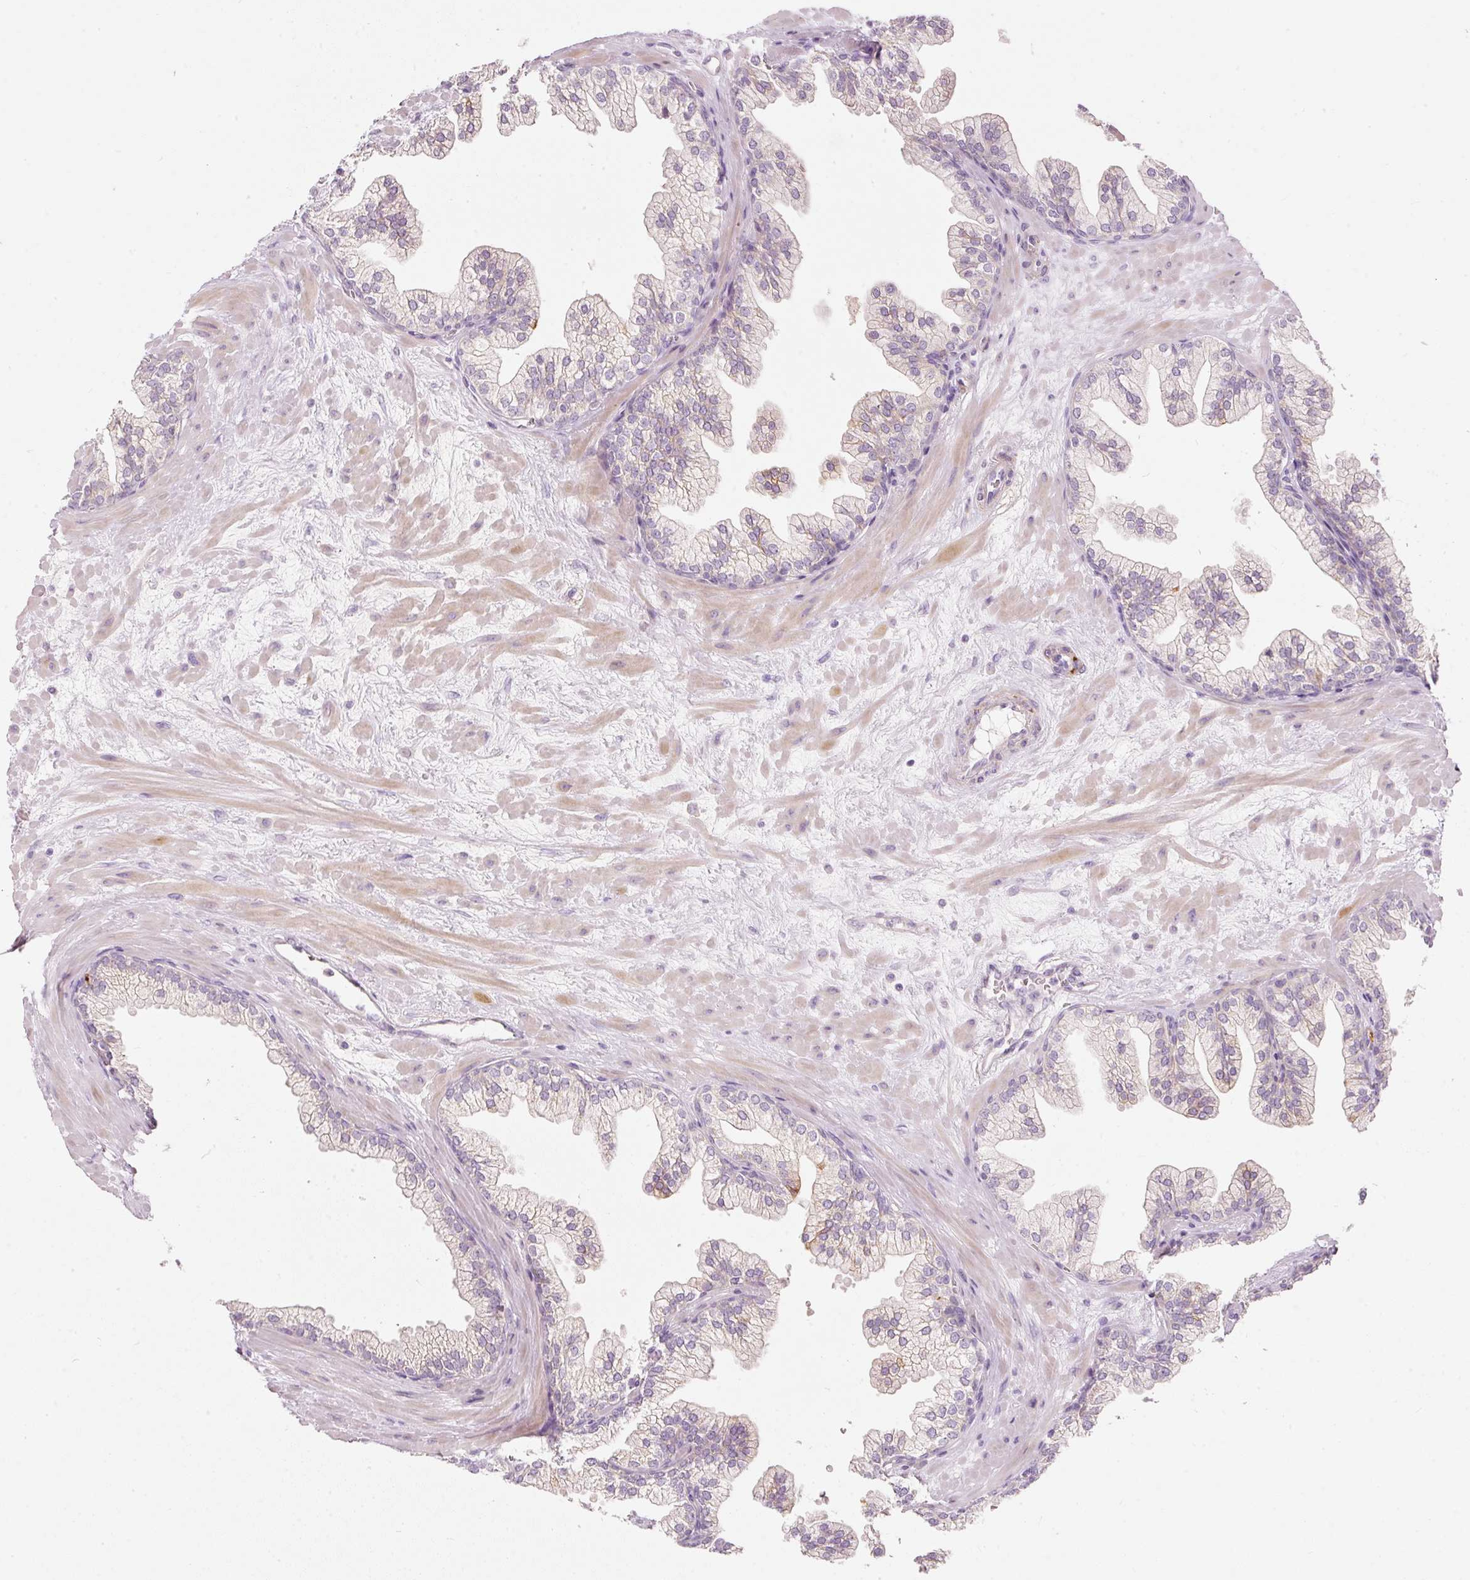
{"staining": {"intensity": "strong", "quantity": "<25%", "location": "cytoplasmic/membranous"}, "tissue": "prostate", "cell_type": "Glandular cells", "image_type": "normal", "snomed": [{"axis": "morphology", "description": "Normal tissue, NOS"}, {"axis": "topography", "description": "Prostate"}, {"axis": "topography", "description": "Peripheral nerve tissue"}], "caption": "Immunohistochemistry (IHC) photomicrograph of benign prostate: human prostate stained using immunohistochemistry reveals medium levels of strong protein expression localized specifically in the cytoplasmic/membranous of glandular cells, appearing as a cytoplasmic/membranous brown color.", "gene": "MTHFD2", "patient": {"sex": "male", "age": 61}}